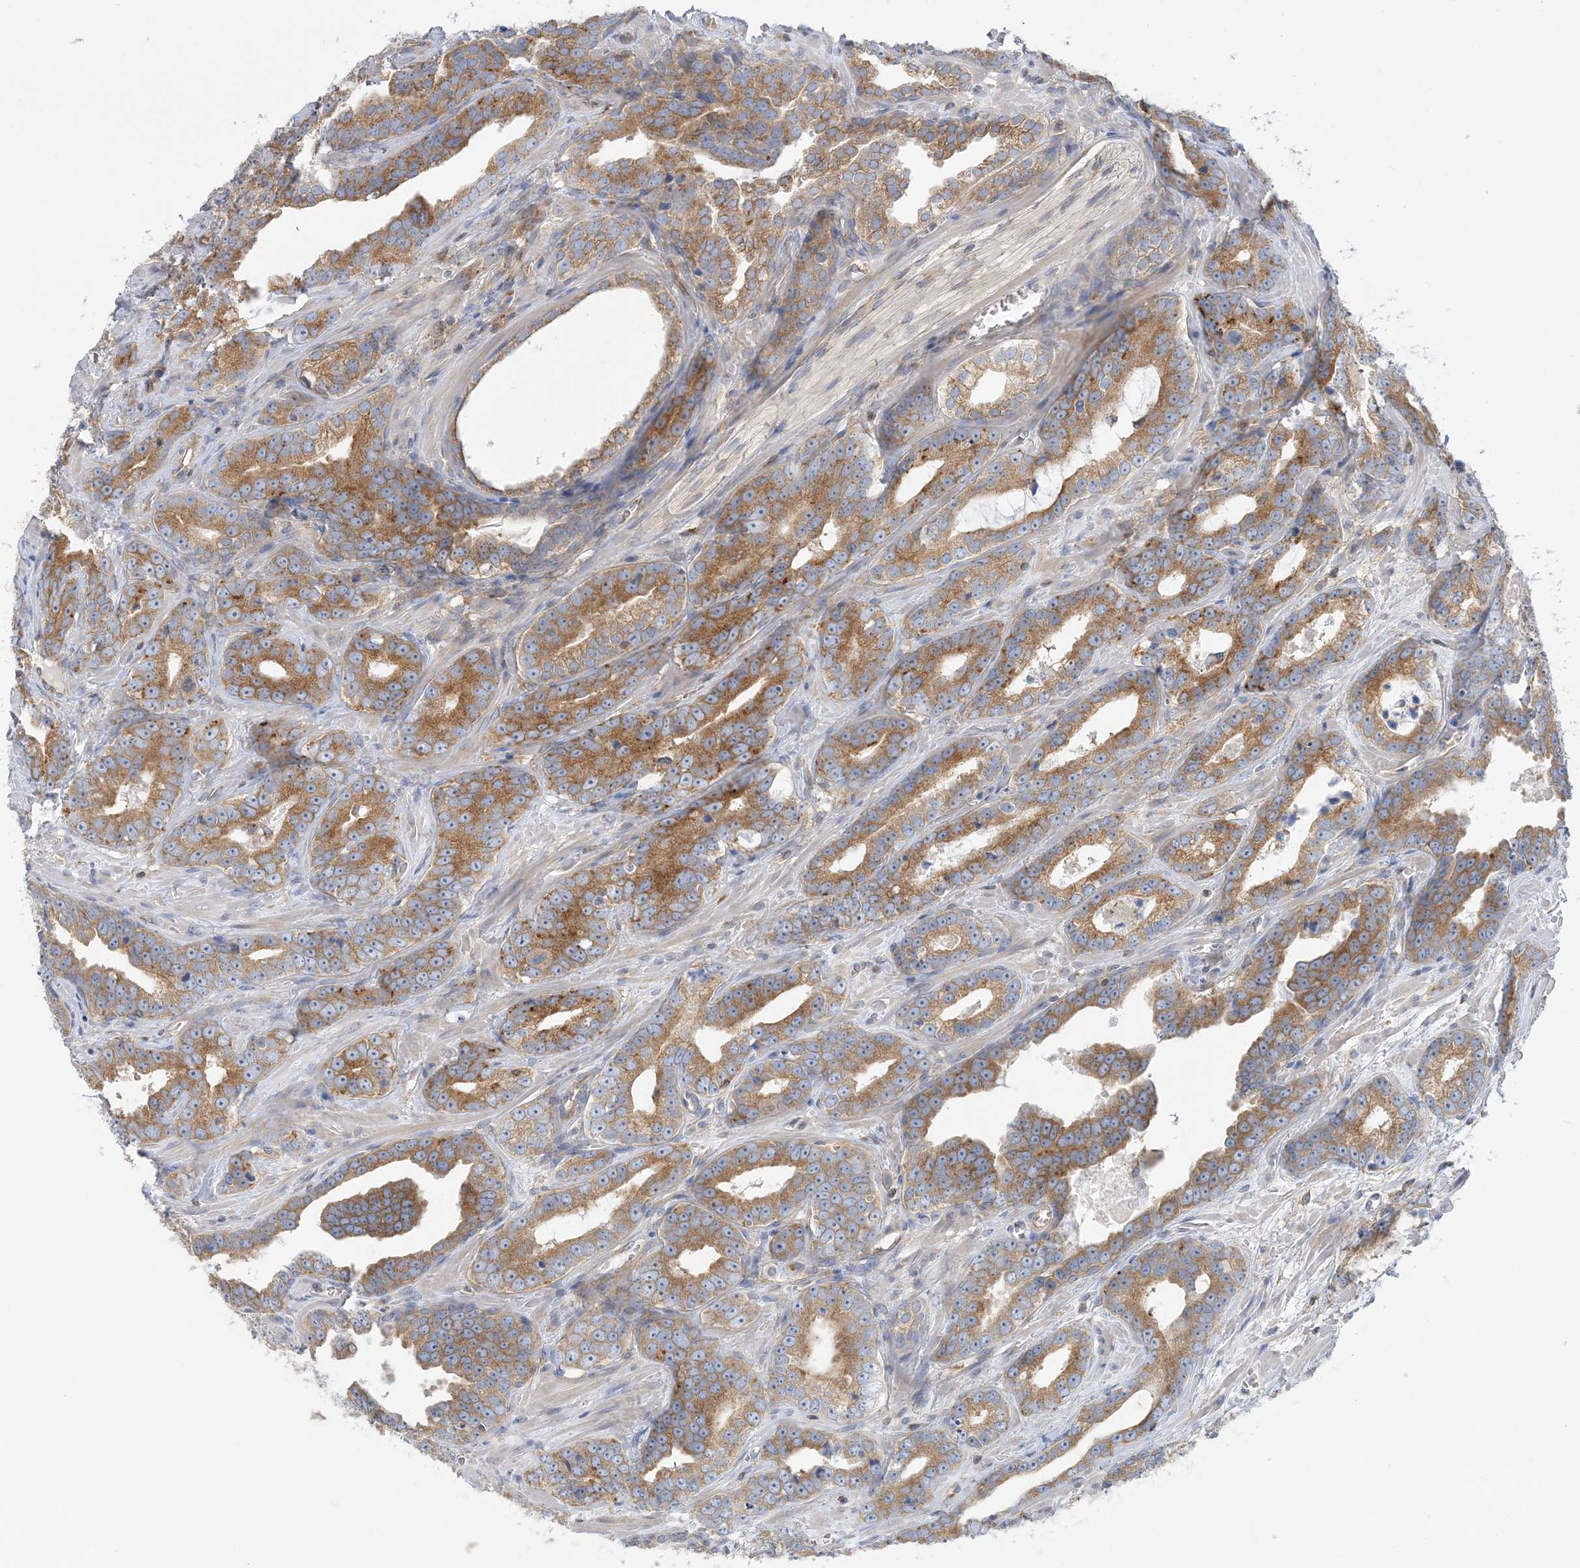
{"staining": {"intensity": "moderate", "quantity": ">75%", "location": "cytoplasmic/membranous"}, "tissue": "prostate cancer", "cell_type": "Tumor cells", "image_type": "cancer", "snomed": [{"axis": "morphology", "description": "Adenocarcinoma, High grade"}, {"axis": "topography", "description": "Prostate"}], "caption": "Immunohistochemistry (IHC) staining of prostate cancer (adenocarcinoma (high-grade)), which demonstrates medium levels of moderate cytoplasmic/membranous staining in approximately >75% of tumor cells indicating moderate cytoplasmic/membranous protein positivity. The staining was performed using DAB (brown) for protein detection and nuclei were counterstained in hematoxylin (blue).", "gene": "FAM114A2", "patient": {"sex": "male", "age": 62}}